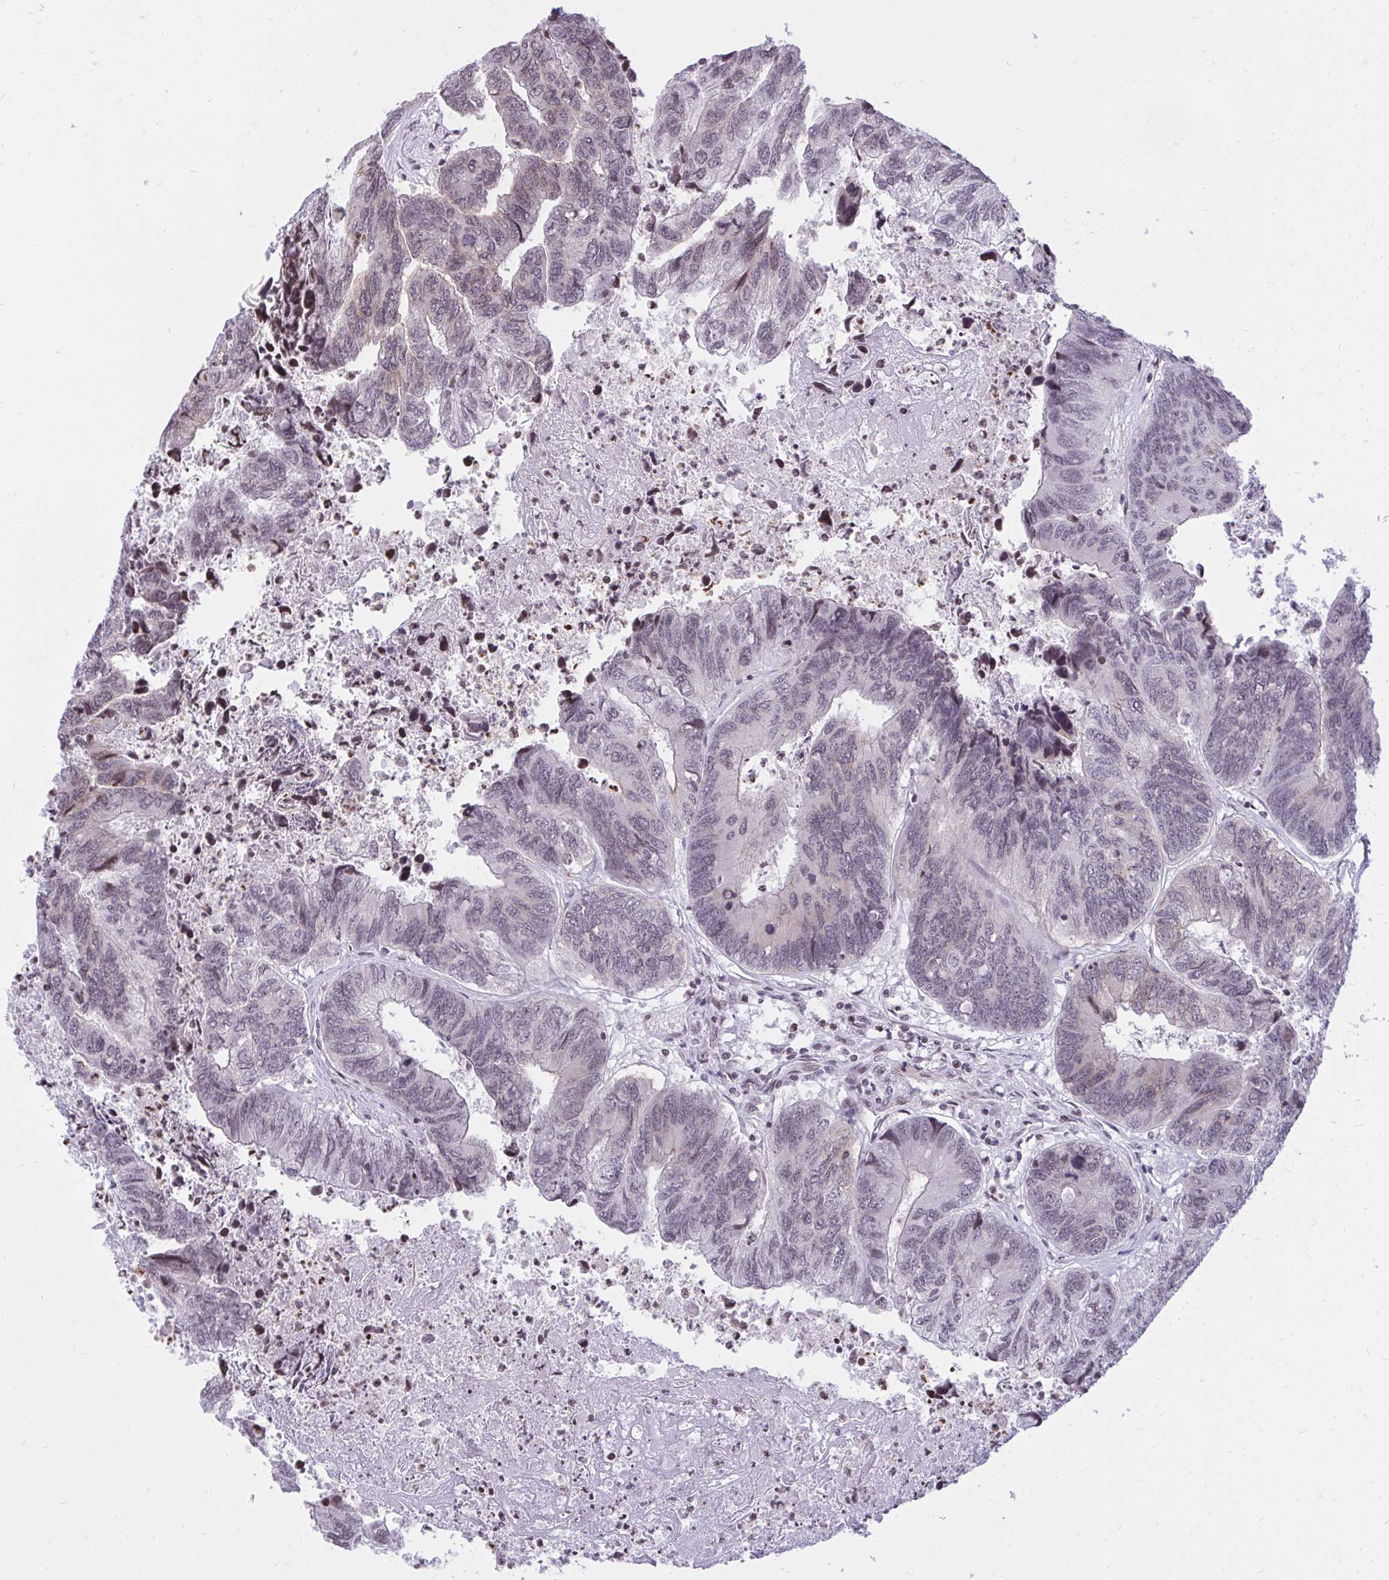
{"staining": {"intensity": "weak", "quantity": "<25%", "location": "cytoplasmic/membranous"}, "tissue": "colorectal cancer", "cell_type": "Tumor cells", "image_type": "cancer", "snomed": [{"axis": "morphology", "description": "Adenocarcinoma, NOS"}, {"axis": "topography", "description": "Colon"}], "caption": "High power microscopy photomicrograph of an IHC photomicrograph of colorectal adenocarcinoma, revealing no significant staining in tumor cells.", "gene": "KCNN4", "patient": {"sex": "female", "age": 67}}